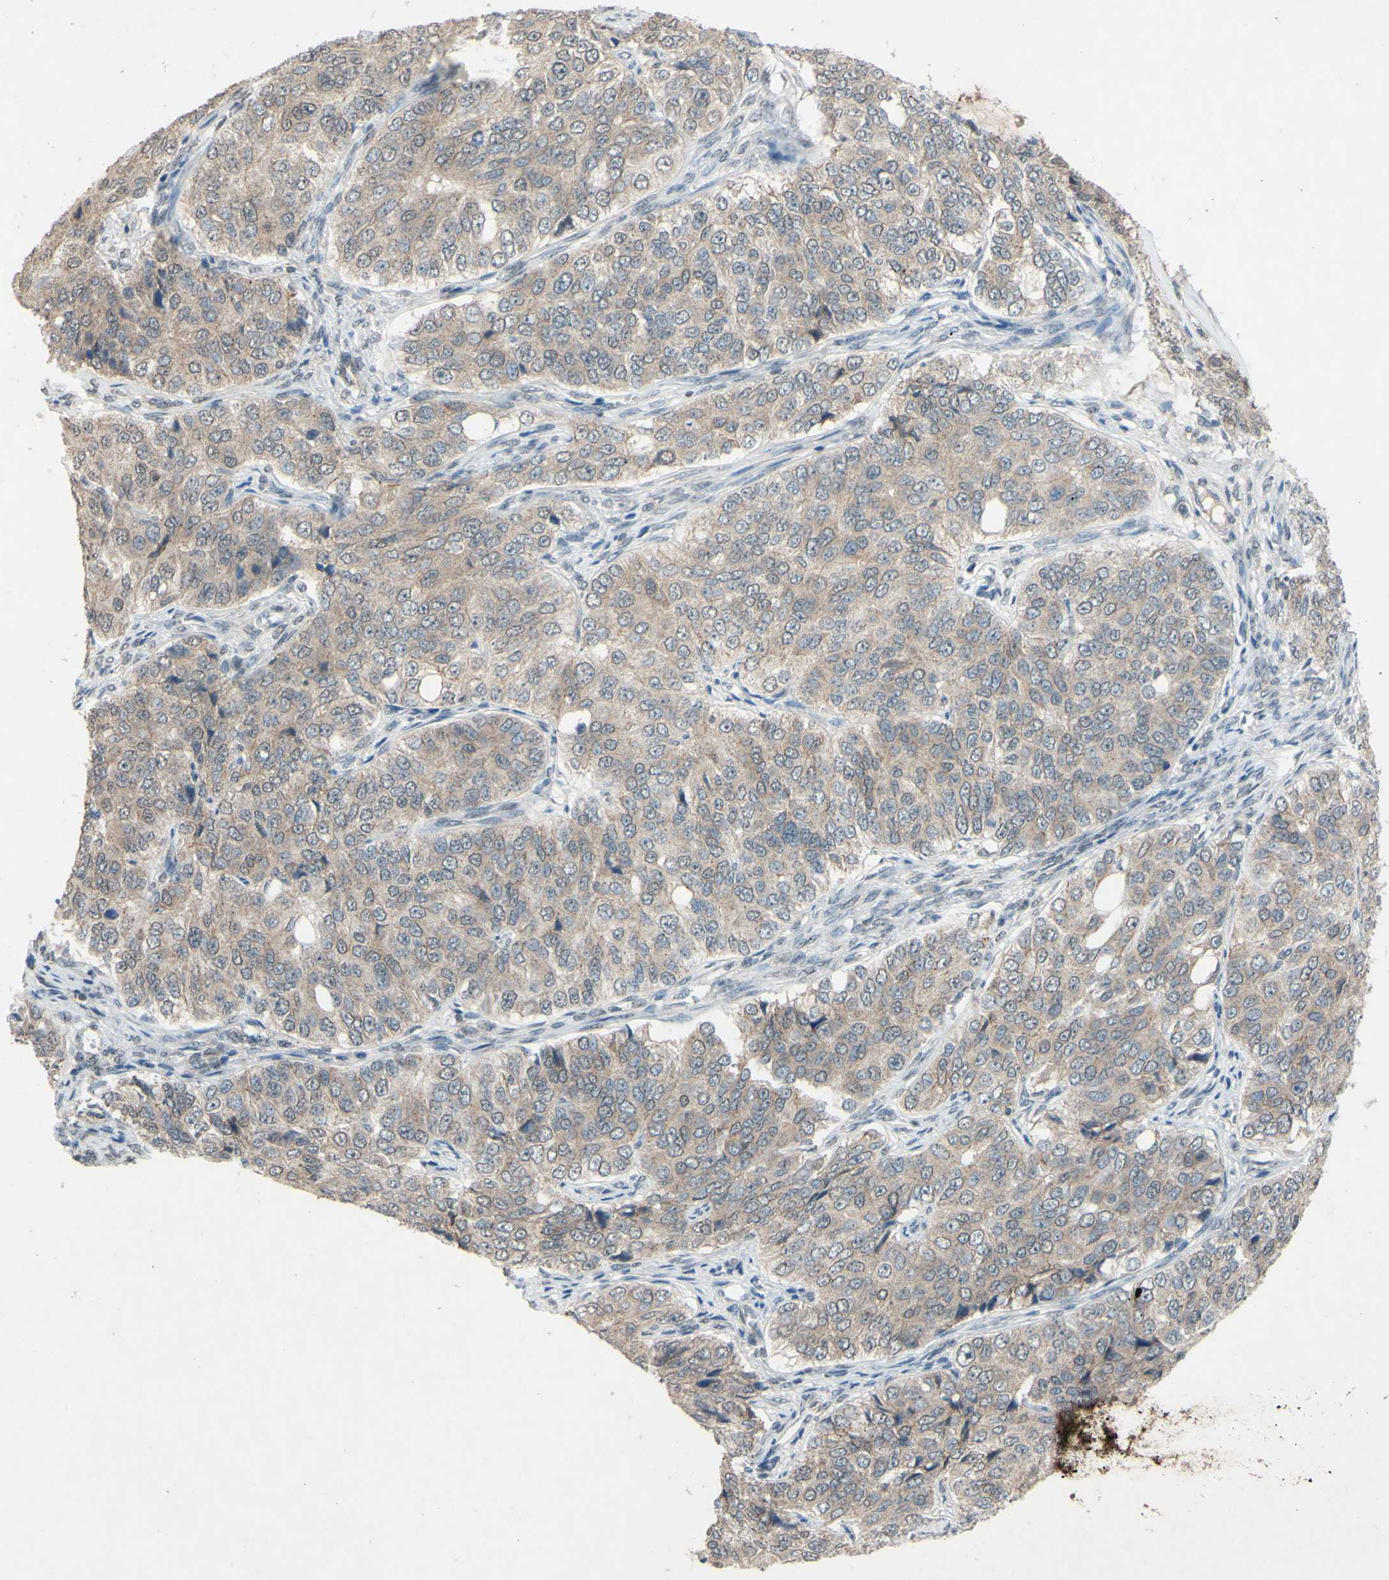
{"staining": {"intensity": "weak", "quantity": ">75%", "location": "cytoplasmic/membranous"}, "tissue": "ovarian cancer", "cell_type": "Tumor cells", "image_type": "cancer", "snomed": [{"axis": "morphology", "description": "Carcinoma, endometroid"}, {"axis": "topography", "description": "Ovary"}], "caption": "Ovarian cancer tissue demonstrates weak cytoplasmic/membranous positivity in approximately >75% of tumor cells Nuclei are stained in blue.", "gene": "CDCP1", "patient": {"sex": "female", "age": 51}}